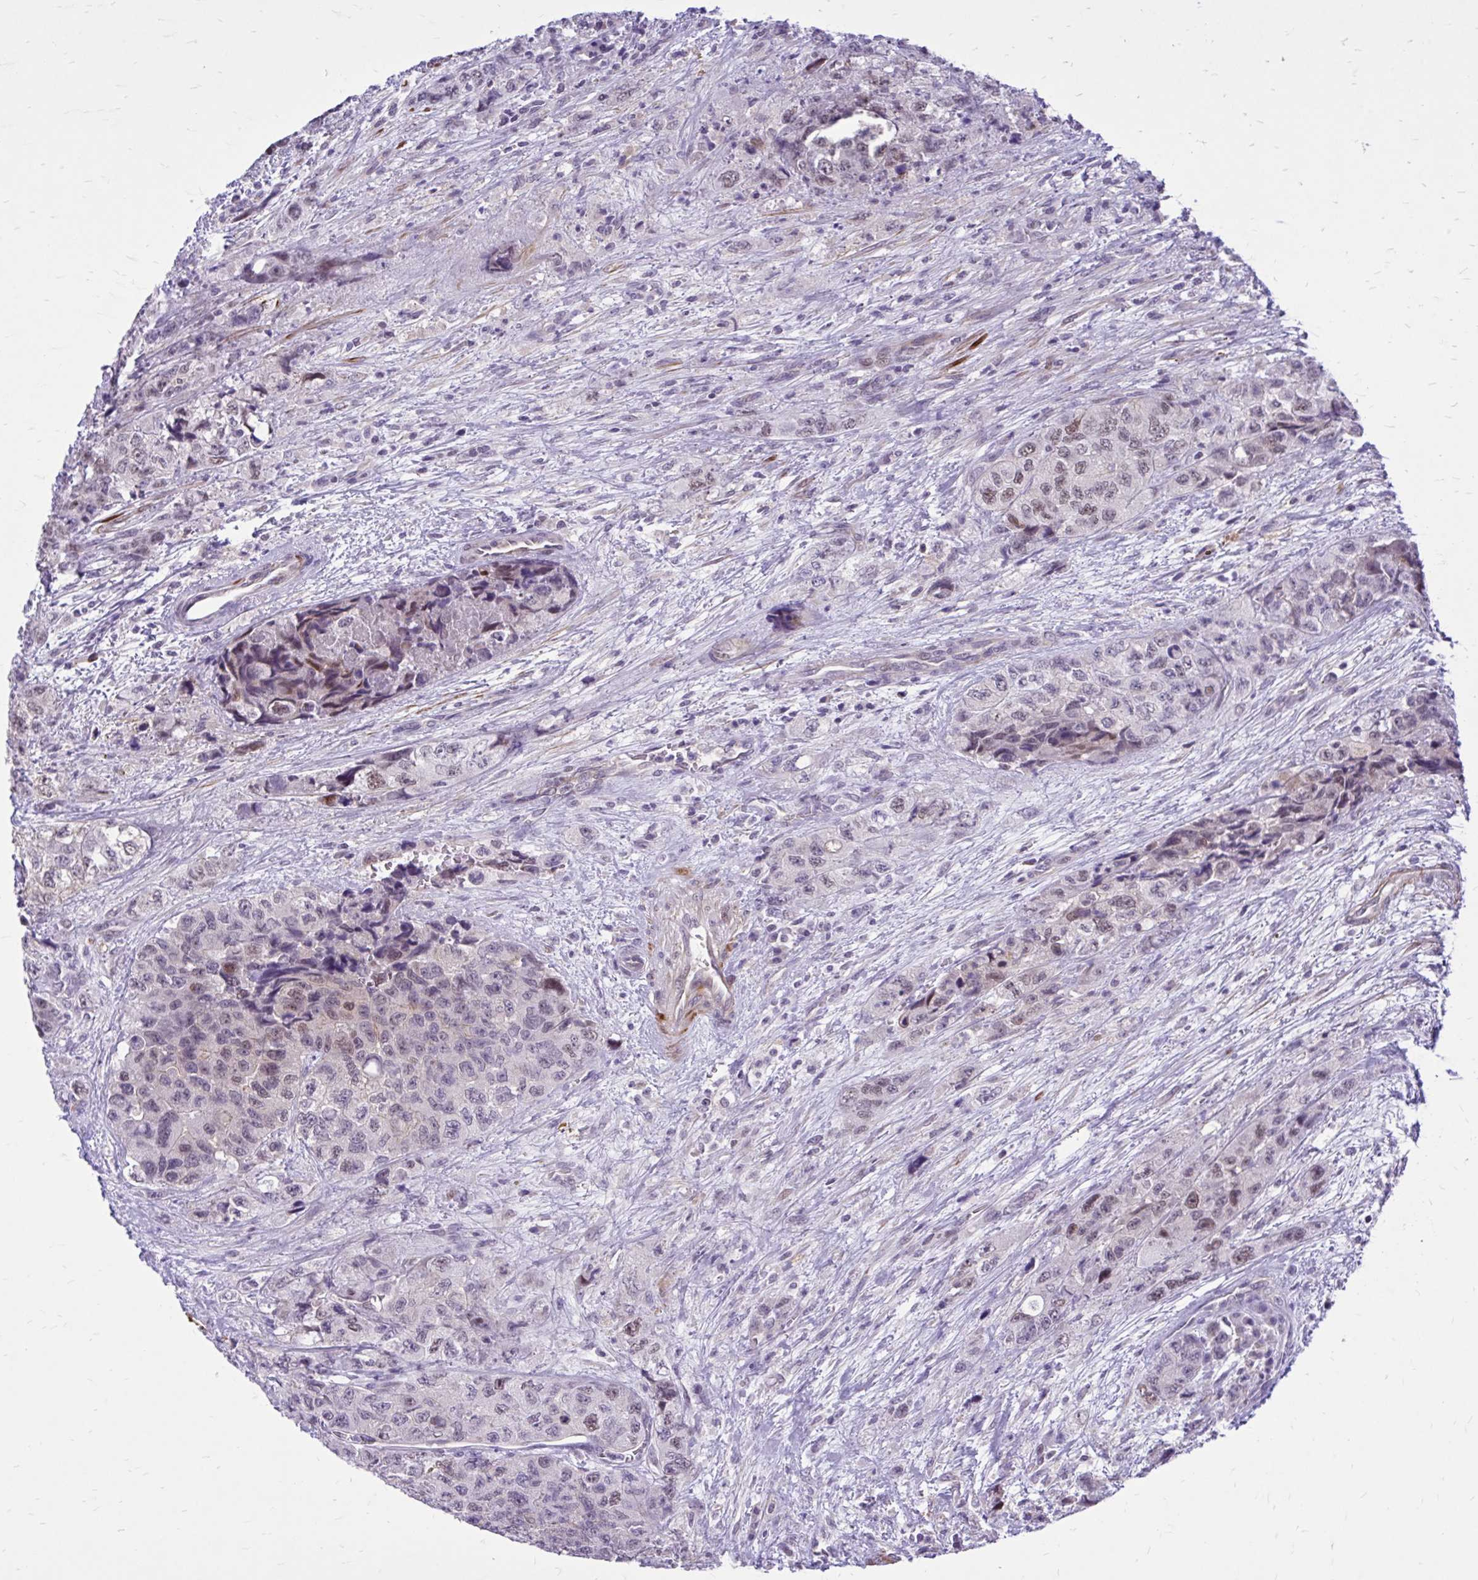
{"staining": {"intensity": "moderate", "quantity": "<25%", "location": "nuclear"}, "tissue": "urothelial cancer", "cell_type": "Tumor cells", "image_type": "cancer", "snomed": [{"axis": "morphology", "description": "Urothelial carcinoma, High grade"}, {"axis": "topography", "description": "Urinary bladder"}], "caption": "A high-resolution micrograph shows immunohistochemistry staining of urothelial cancer, which shows moderate nuclear expression in approximately <25% of tumor cells.", "gene": "ZBTB25", "patient": {"sex": "female", "age": 78}}